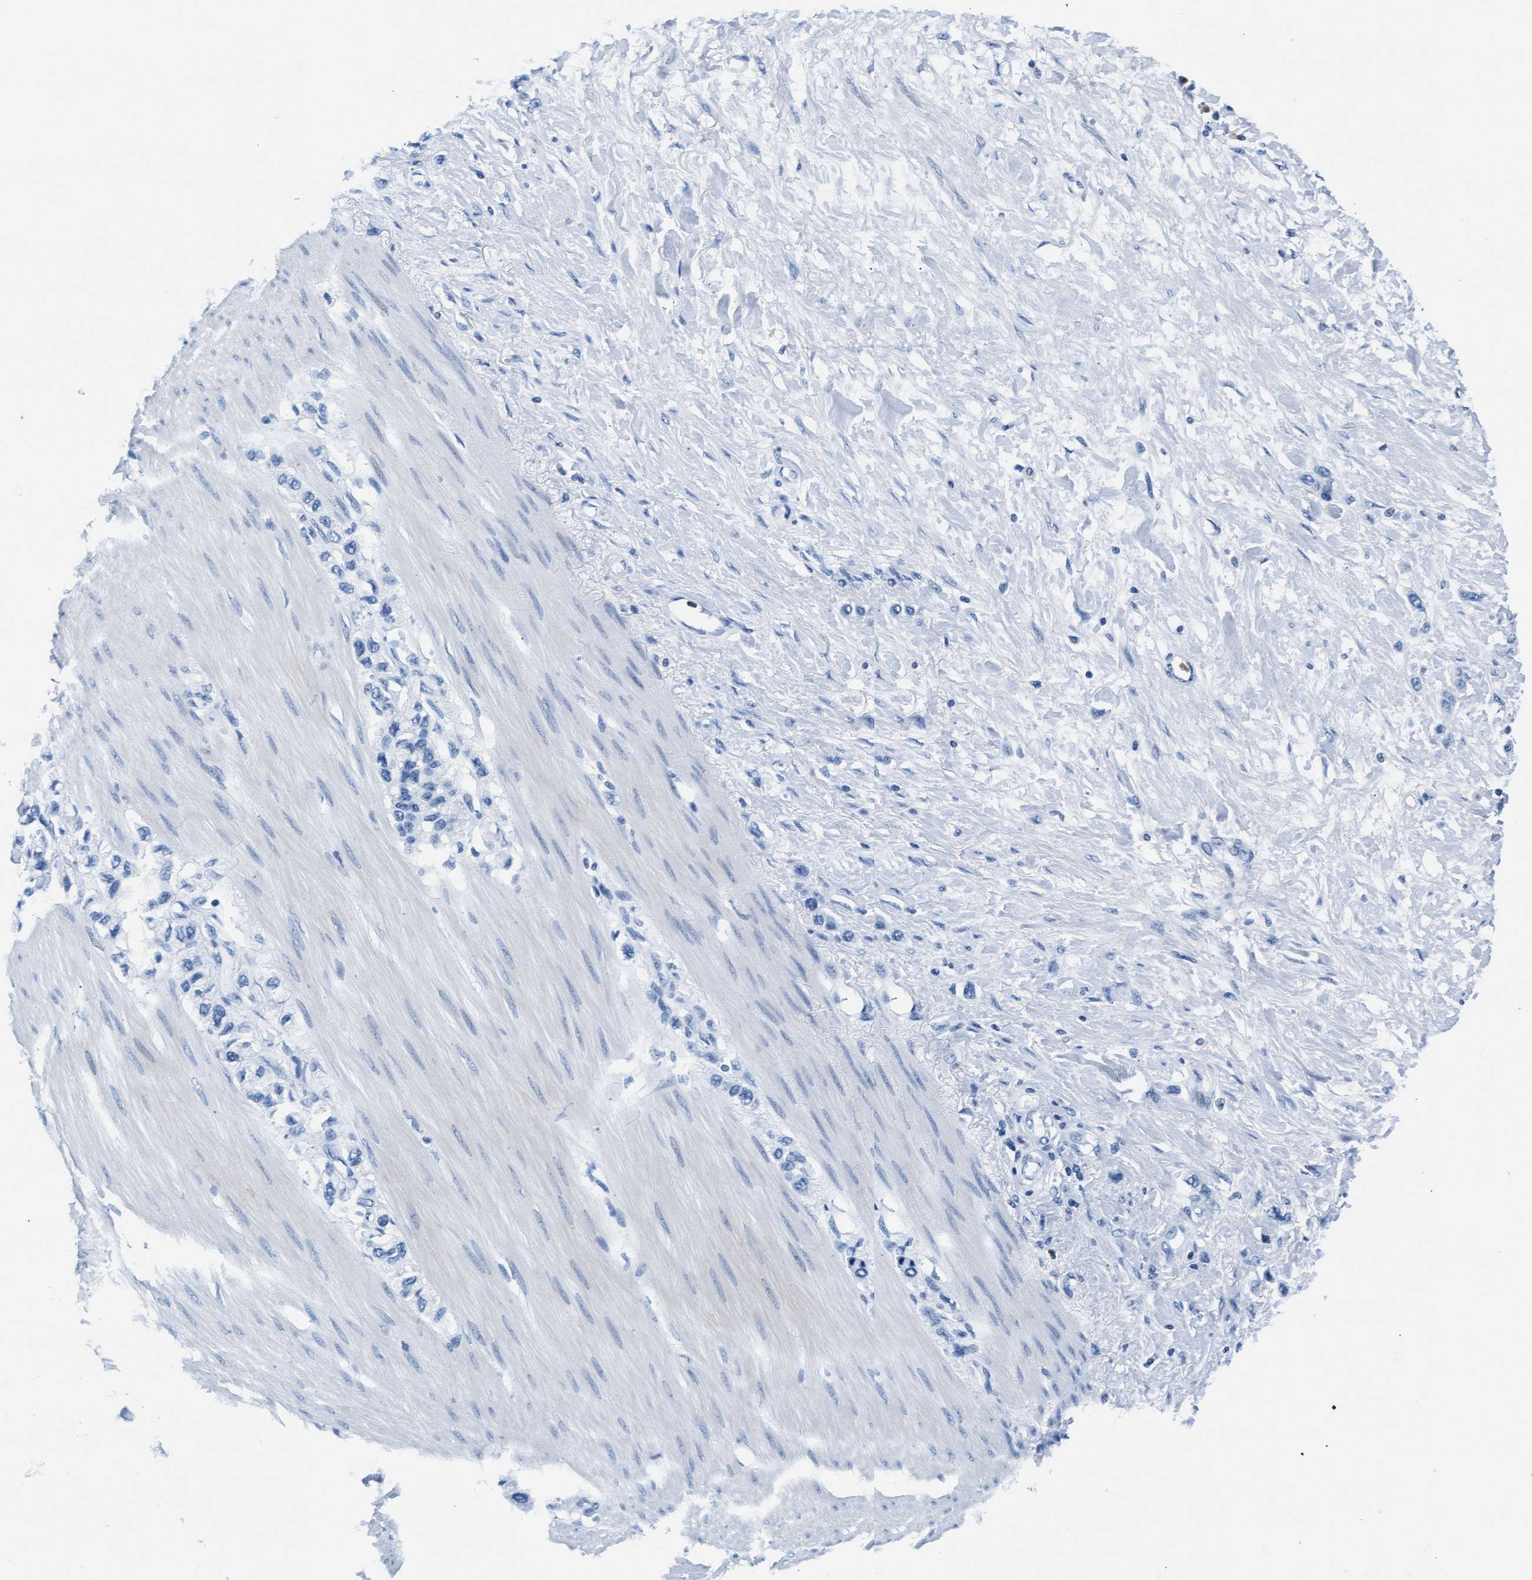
{"staining": {"intensity": "negative", "quantity": "none", "location": "none"}, "tissue": "stomach cancer", "cell_type": "Tumor cells", "image_type": "cancer", "snomed": [{"axis": "morphology", "description": "Adenocarcinoma, NOS"}, {"axis": "topography", "description": "Stomach"}], "caption": "There is no significant expression in tumor cells of adenocarcinoma (stomach).", "gene": "MMP8", "patient": {"sex": "female", "age": 65}}